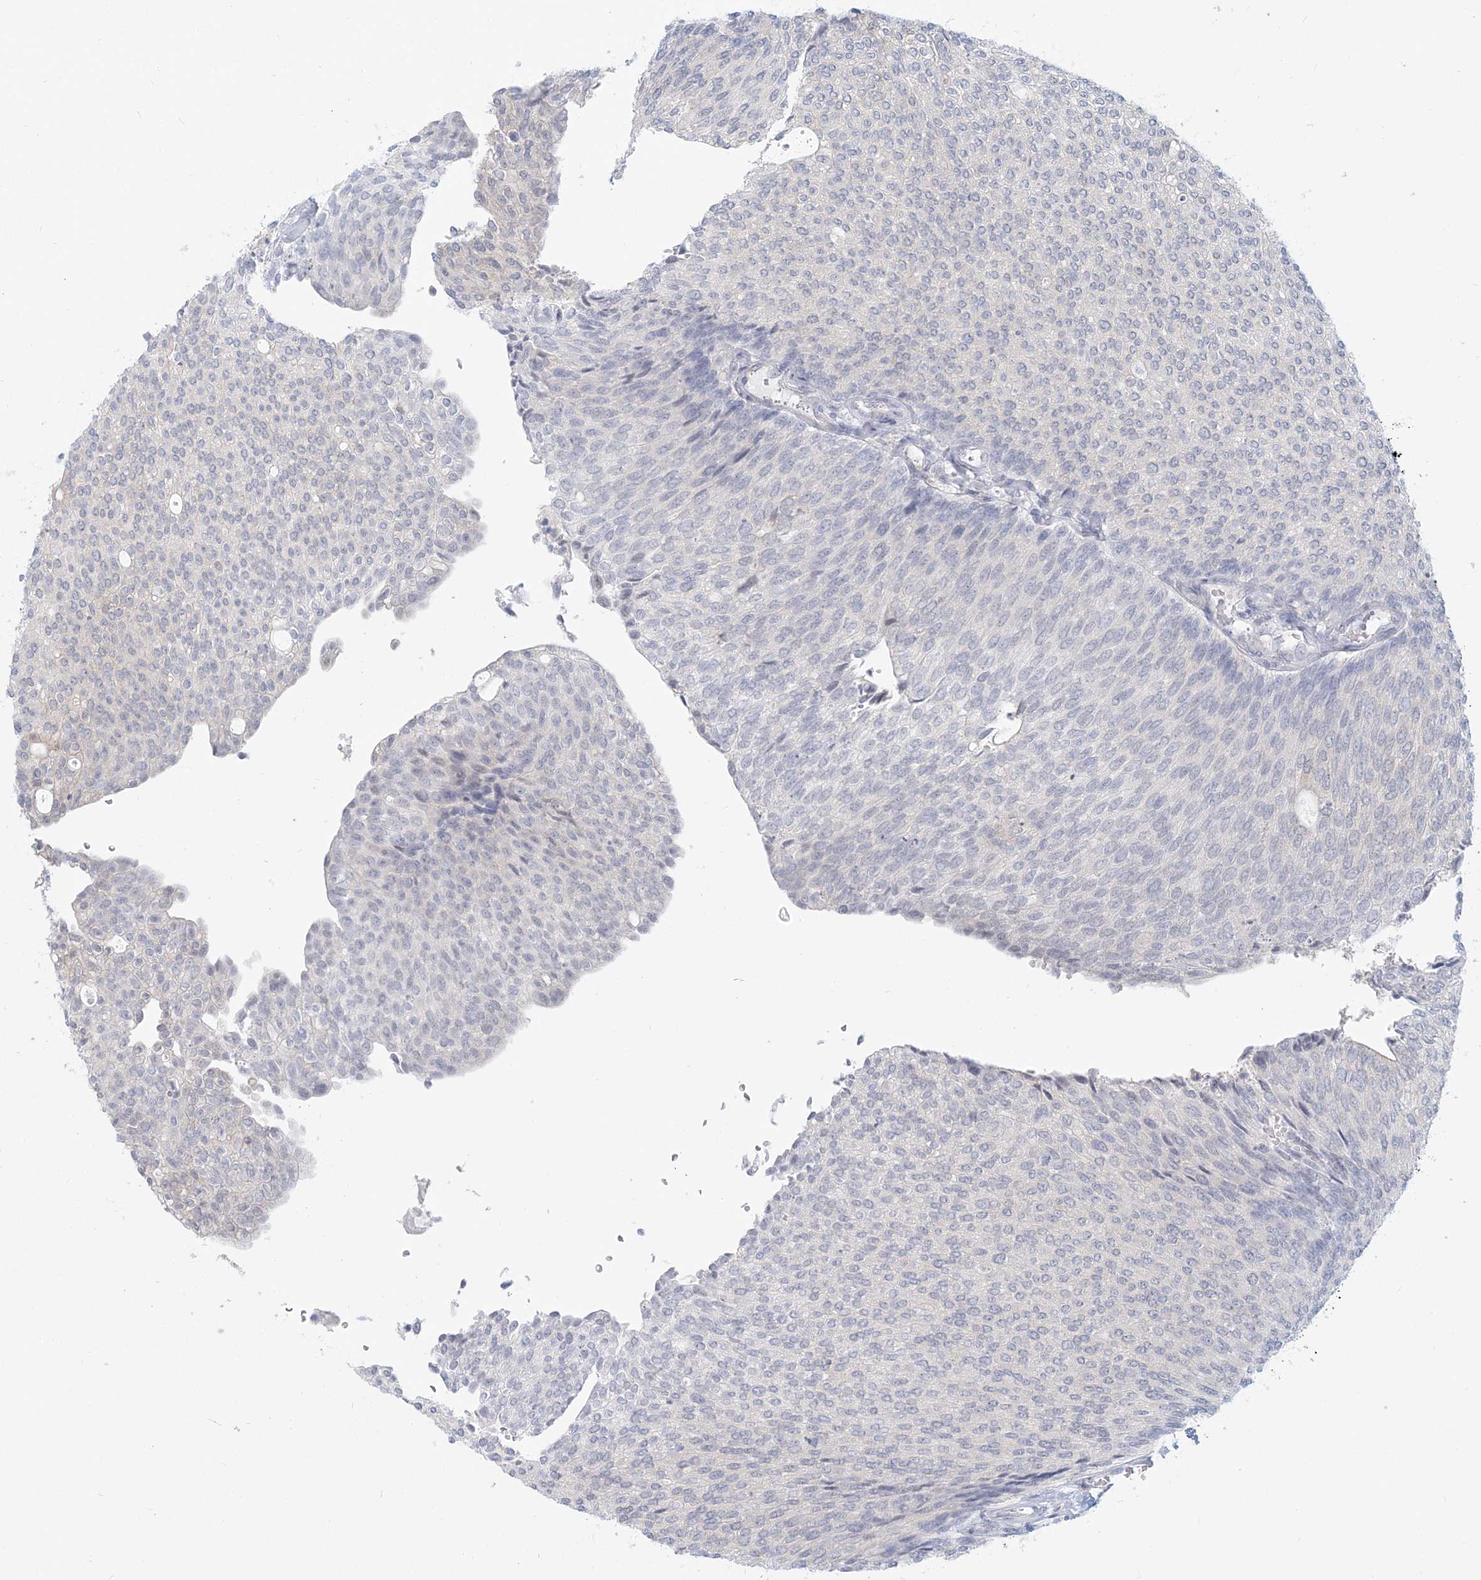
{"staining": {"intensity": "negative", "quantity": "none", "location": "none"}, "tissue": "urothelial cancer", "cell_type": "Tumor cells", "image_type": "cancer", "snomed": [{"axis": "morphology", "description": "Urothelial carcinoma, Low grade"}, {"axis": "topography", "description": "Urinary bladder"}], "caption": "IHC of urothelial cancer reveals no expression in tumor cells.", "gene": "GMPPA", "patient": {"sex": "female", "age": 79}}